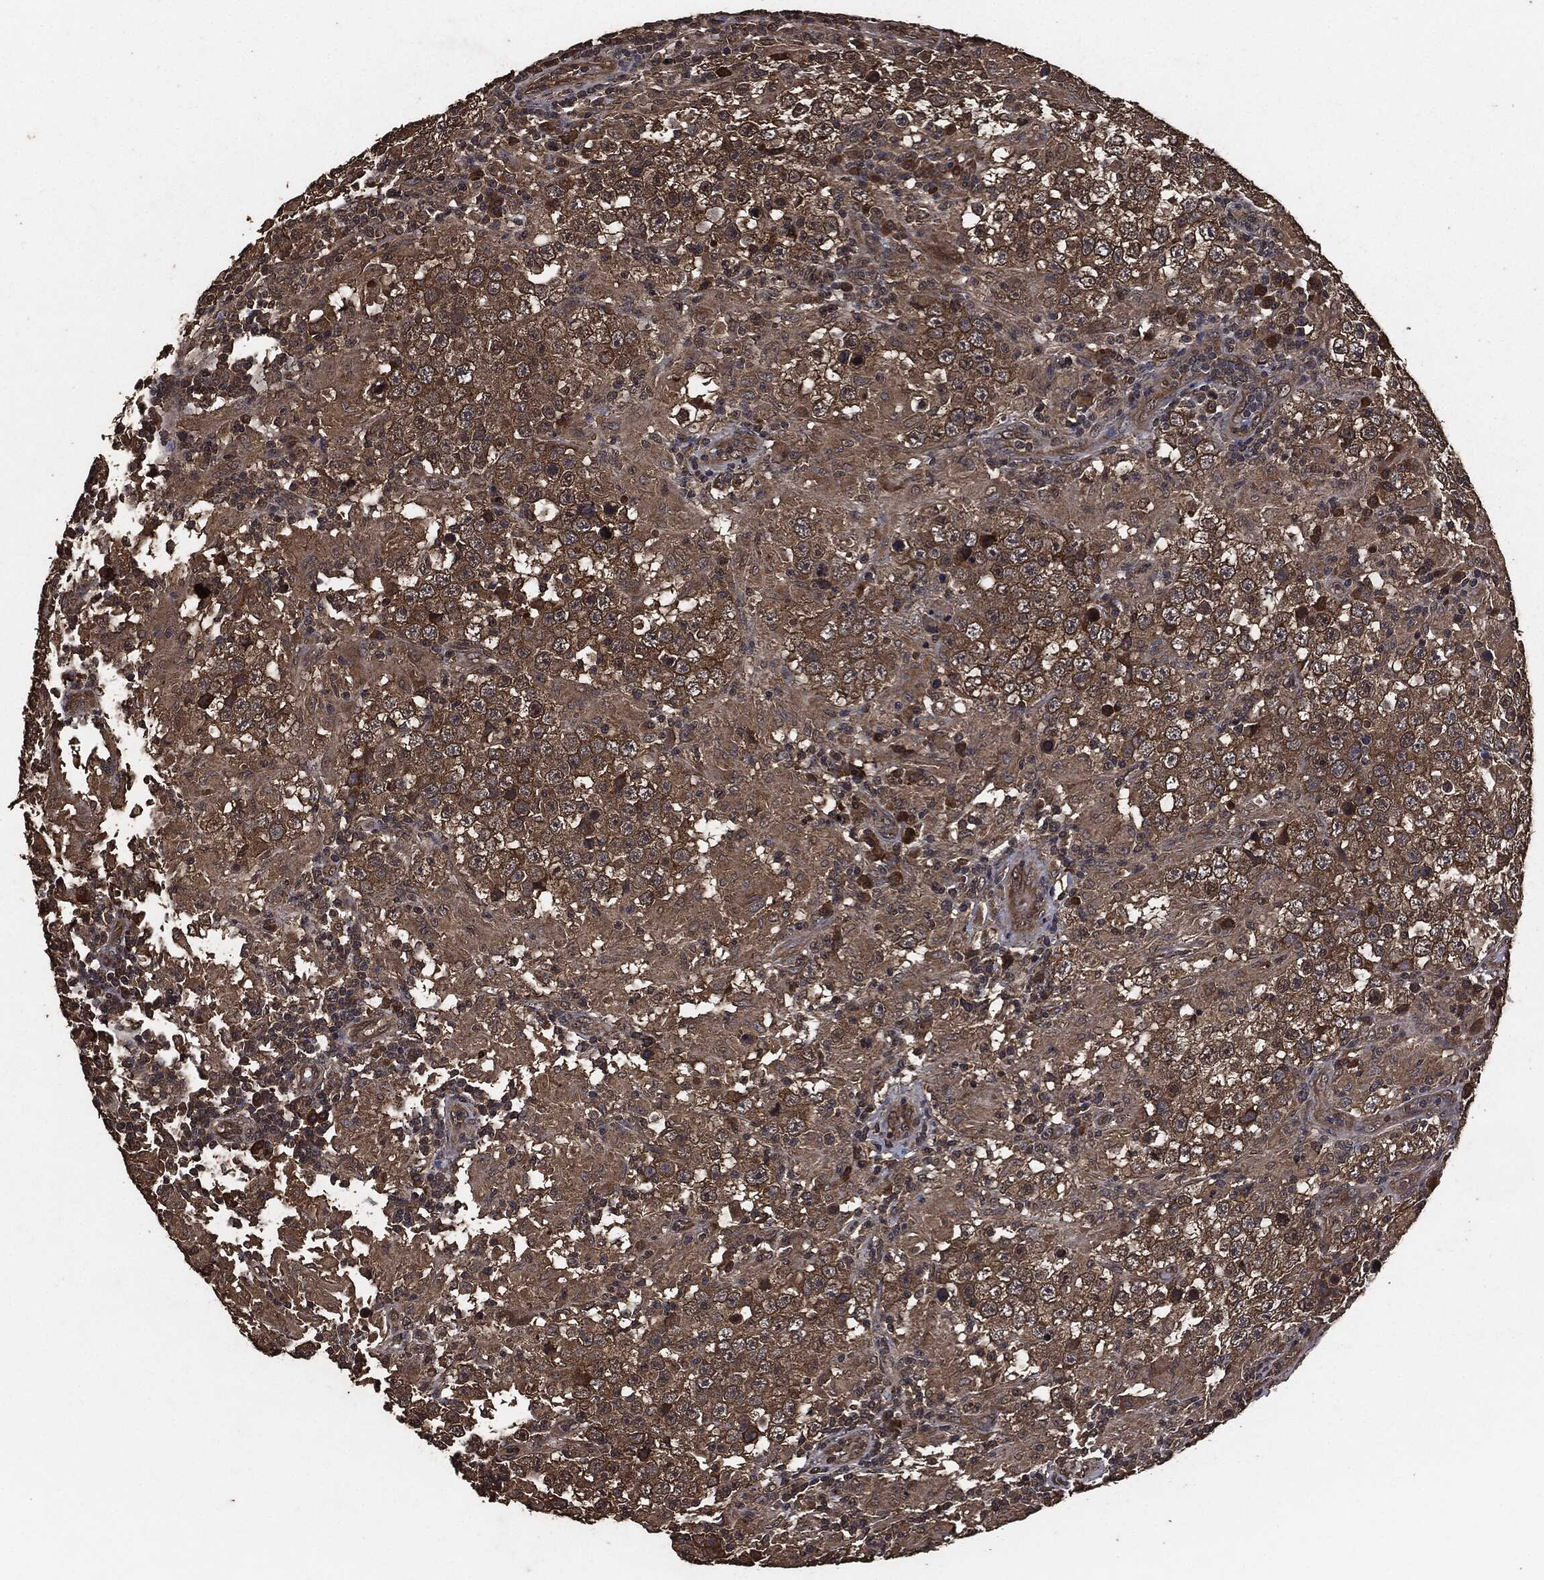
{"staining": {"intensity": "moderate", "quantity": ">75%", "location": "cytoplasmic/membranous"}, "tissue": "testis cancer", "cell_type": "Tumor cells", "image_type": "cancer", "snomed": [{"axis": "morphology", "description": "Seminoma, NOS"}, {"axis": "morphology", "description": "Carcinoma, Embryonal, NOS"}, {"axis": "topography", "description": "Testis"}], "caption": "DAB (3,3'-diaminobenzidine) immunohistochemical staining of human testis cancer exhibits moderate cytoplasmic/membranous protein expression in about >75% of tumor cells.", "gene": "AKT1S1", "patient": {"sex": "male", "age": 41}}